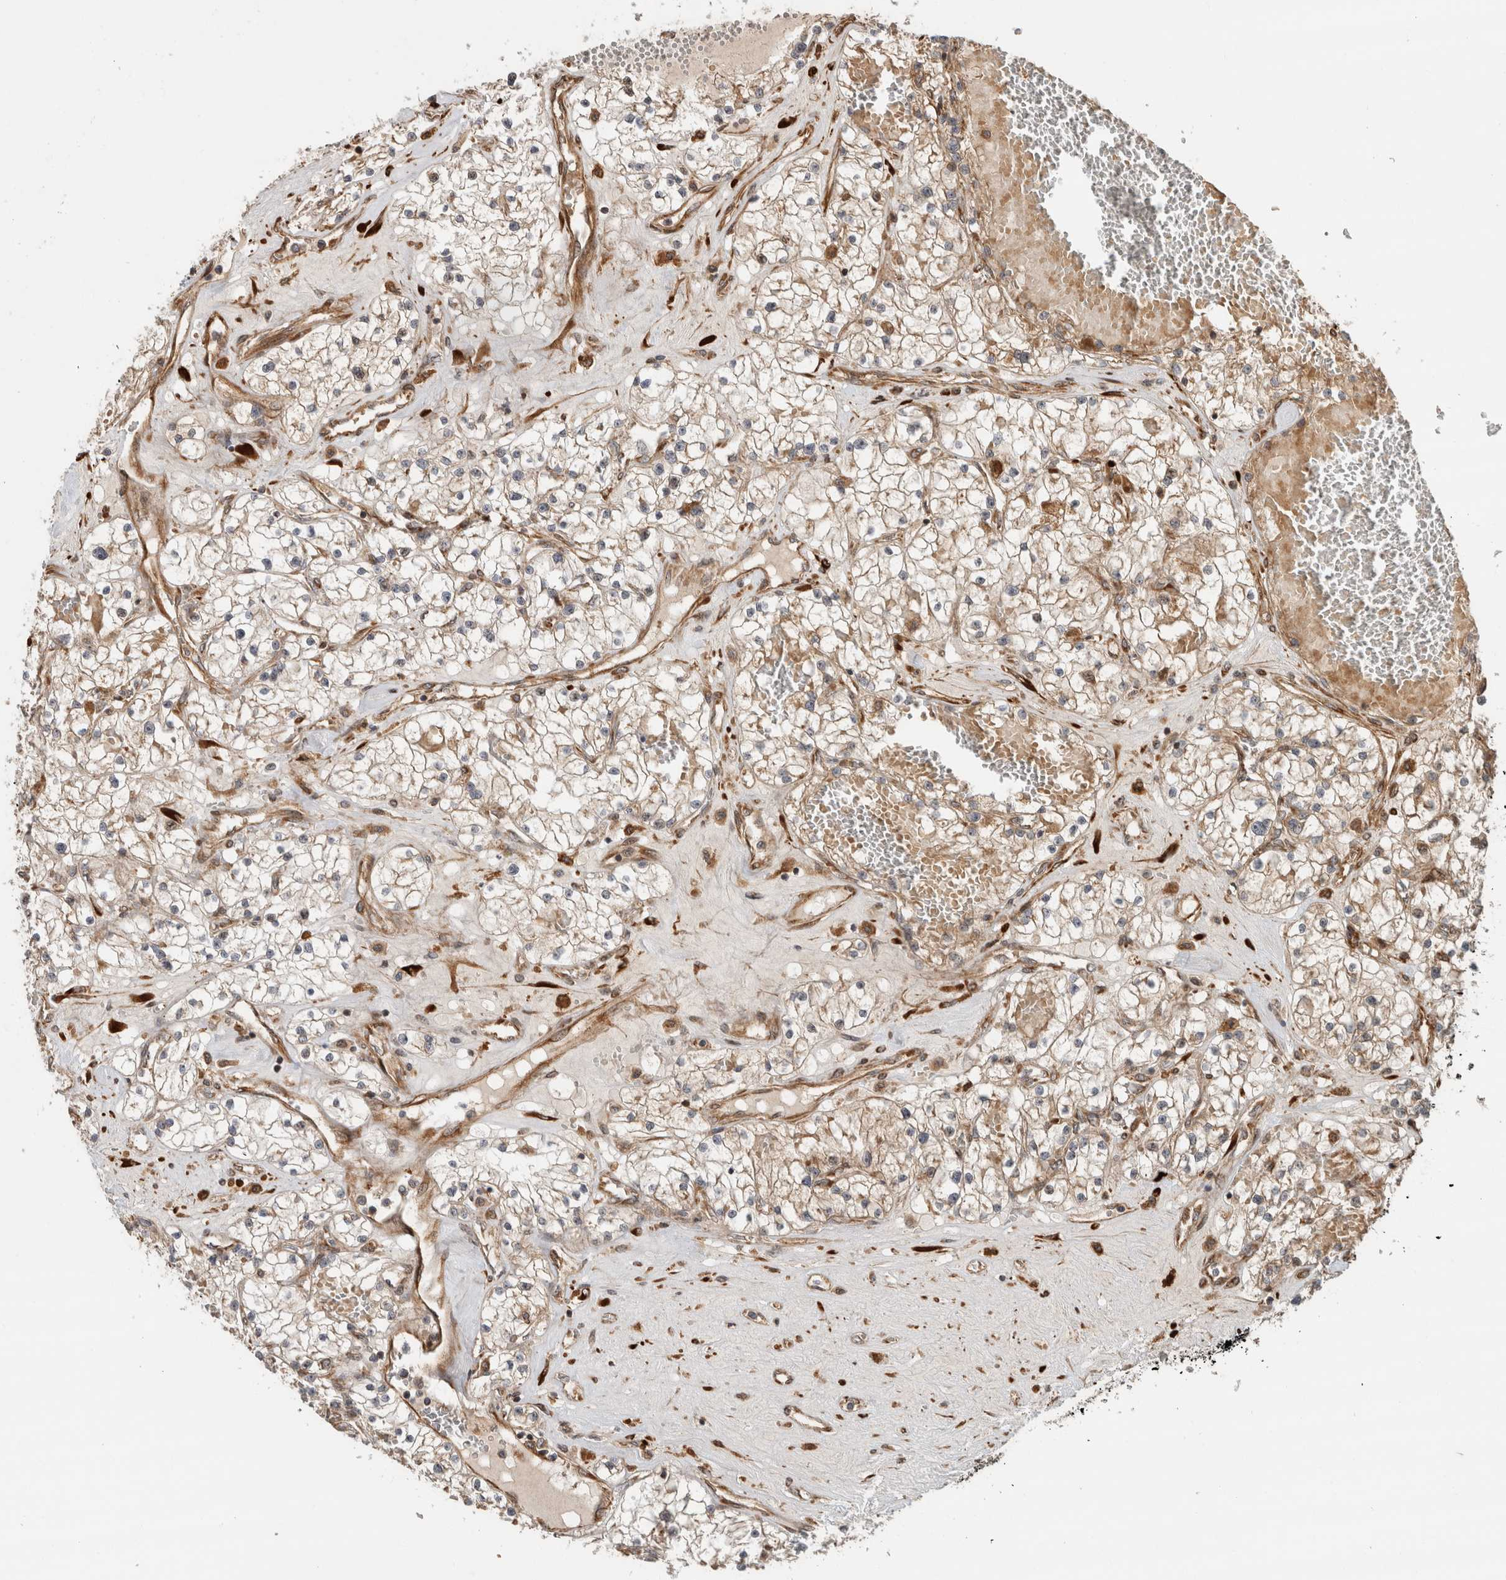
{"staining": {"intensity": "moderate", "quantity": ">75%", "location": "cytoplasmic/membranous"}, "tissue": "renal cancer", "cell_type": "Tumor cells", "image_type": "cancer", "snomed": [{"axis": "morphology", "description": "Normal tissue, NOS"}, {"axis": "morphology", "description": "Adenocarcinoma, NOS"}, {"axis": "topography", "description": "Kidney"}], "caption": "Protein staining of renal adenocarcinoma tissue reveals moderate cytoplasmic/membranous positivity in approximately >75% of tumor cells.", "gene": "TUBD1", "patient": {"sex": "male", "age": 68}}